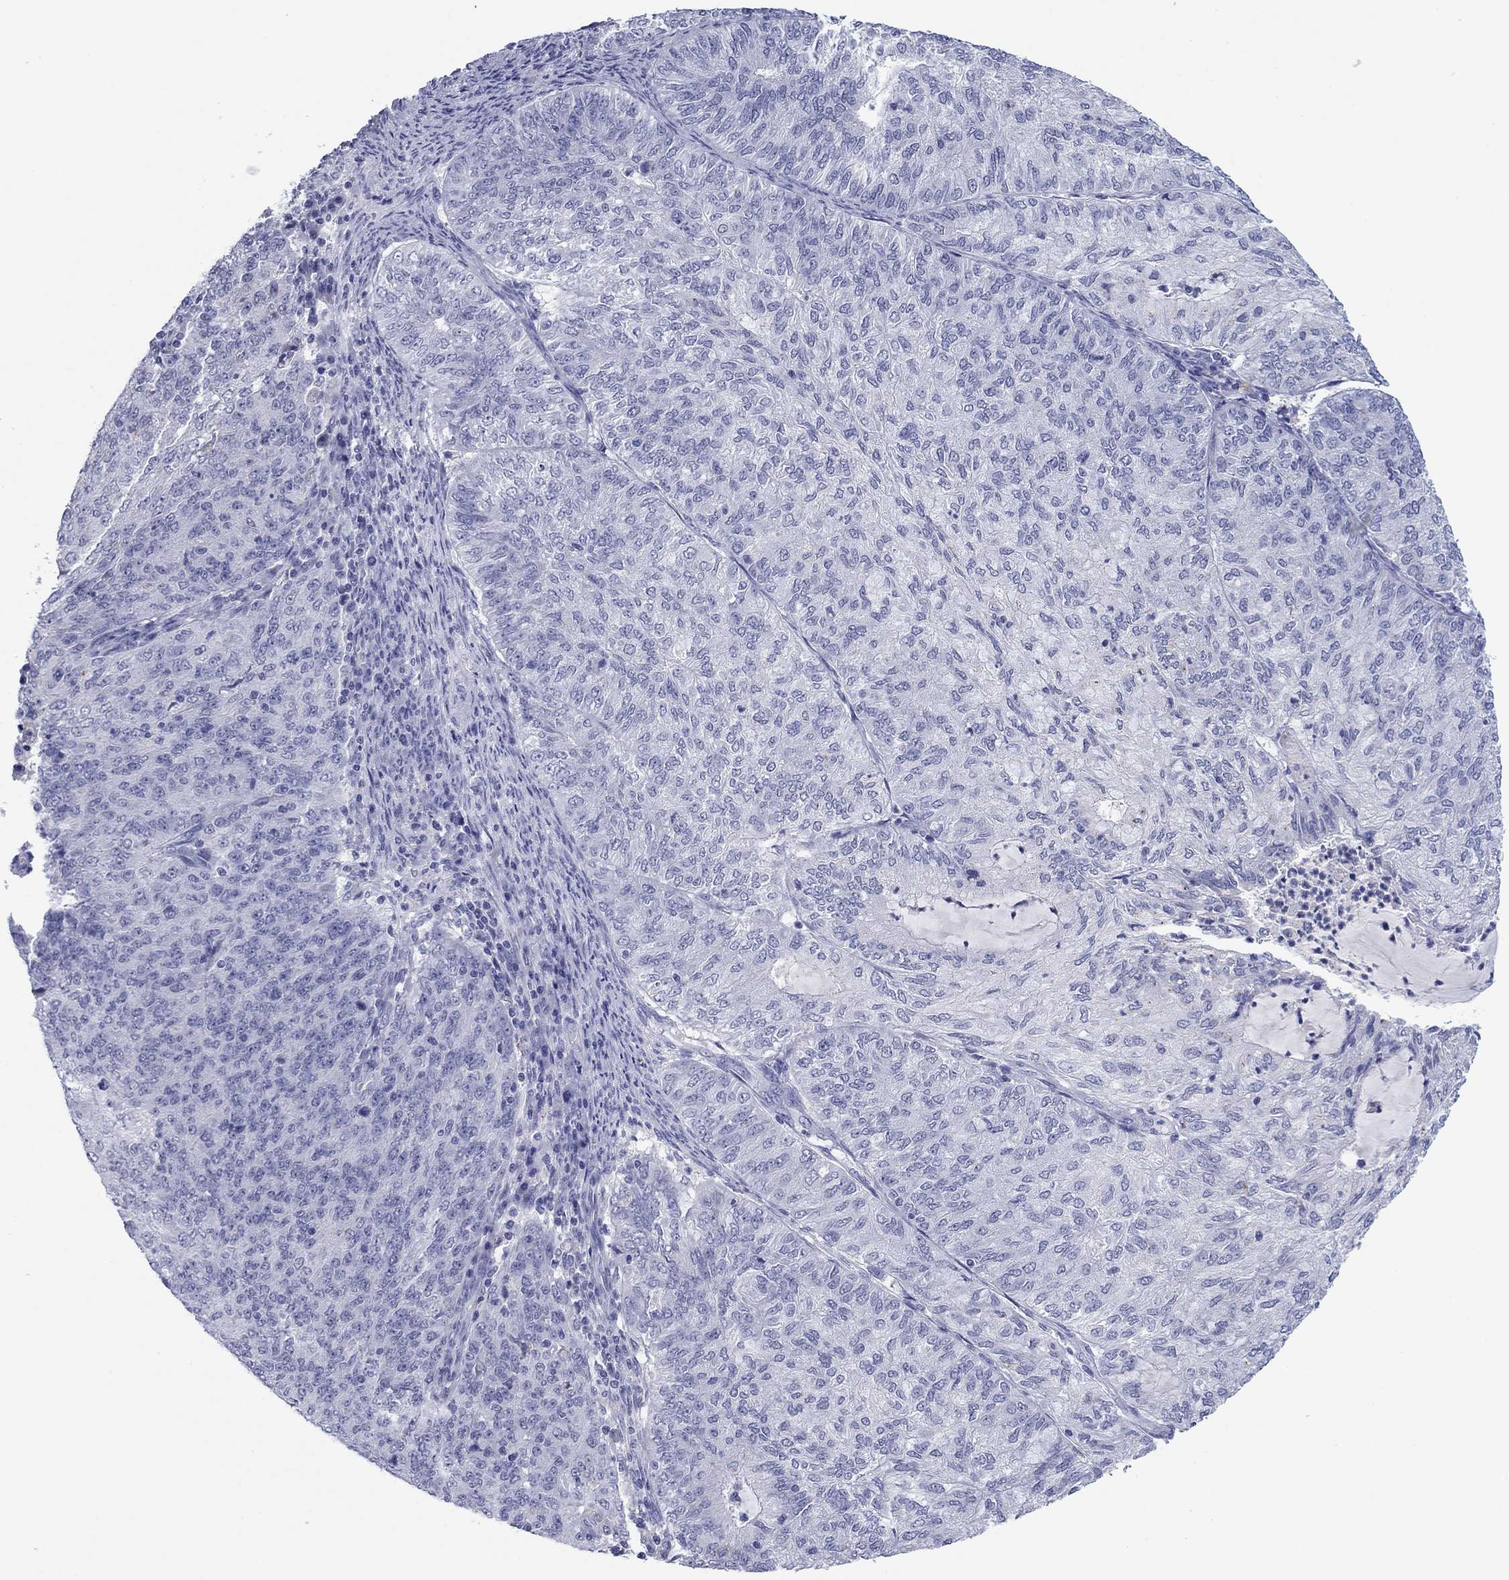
{"staining": {"intensity": "negative", "quantity": "none", "location": "none"}, "tissue": "endometrial cancer", "cell_type": "Tumor cells", "image_type": "cancer", "snomed": [{"axis": "morphology", "description": "Adenocarcinoma, NOS"}, {"axis": "topography", "description": "Endometrium"}], "caption": "This is an IHC photomicrograph of human endometrial cancer (adenocarcinoma). There is no positivity in tumor cells.", "gene": "TCFL5", "patient": {"sex": "female", "age": 82}}